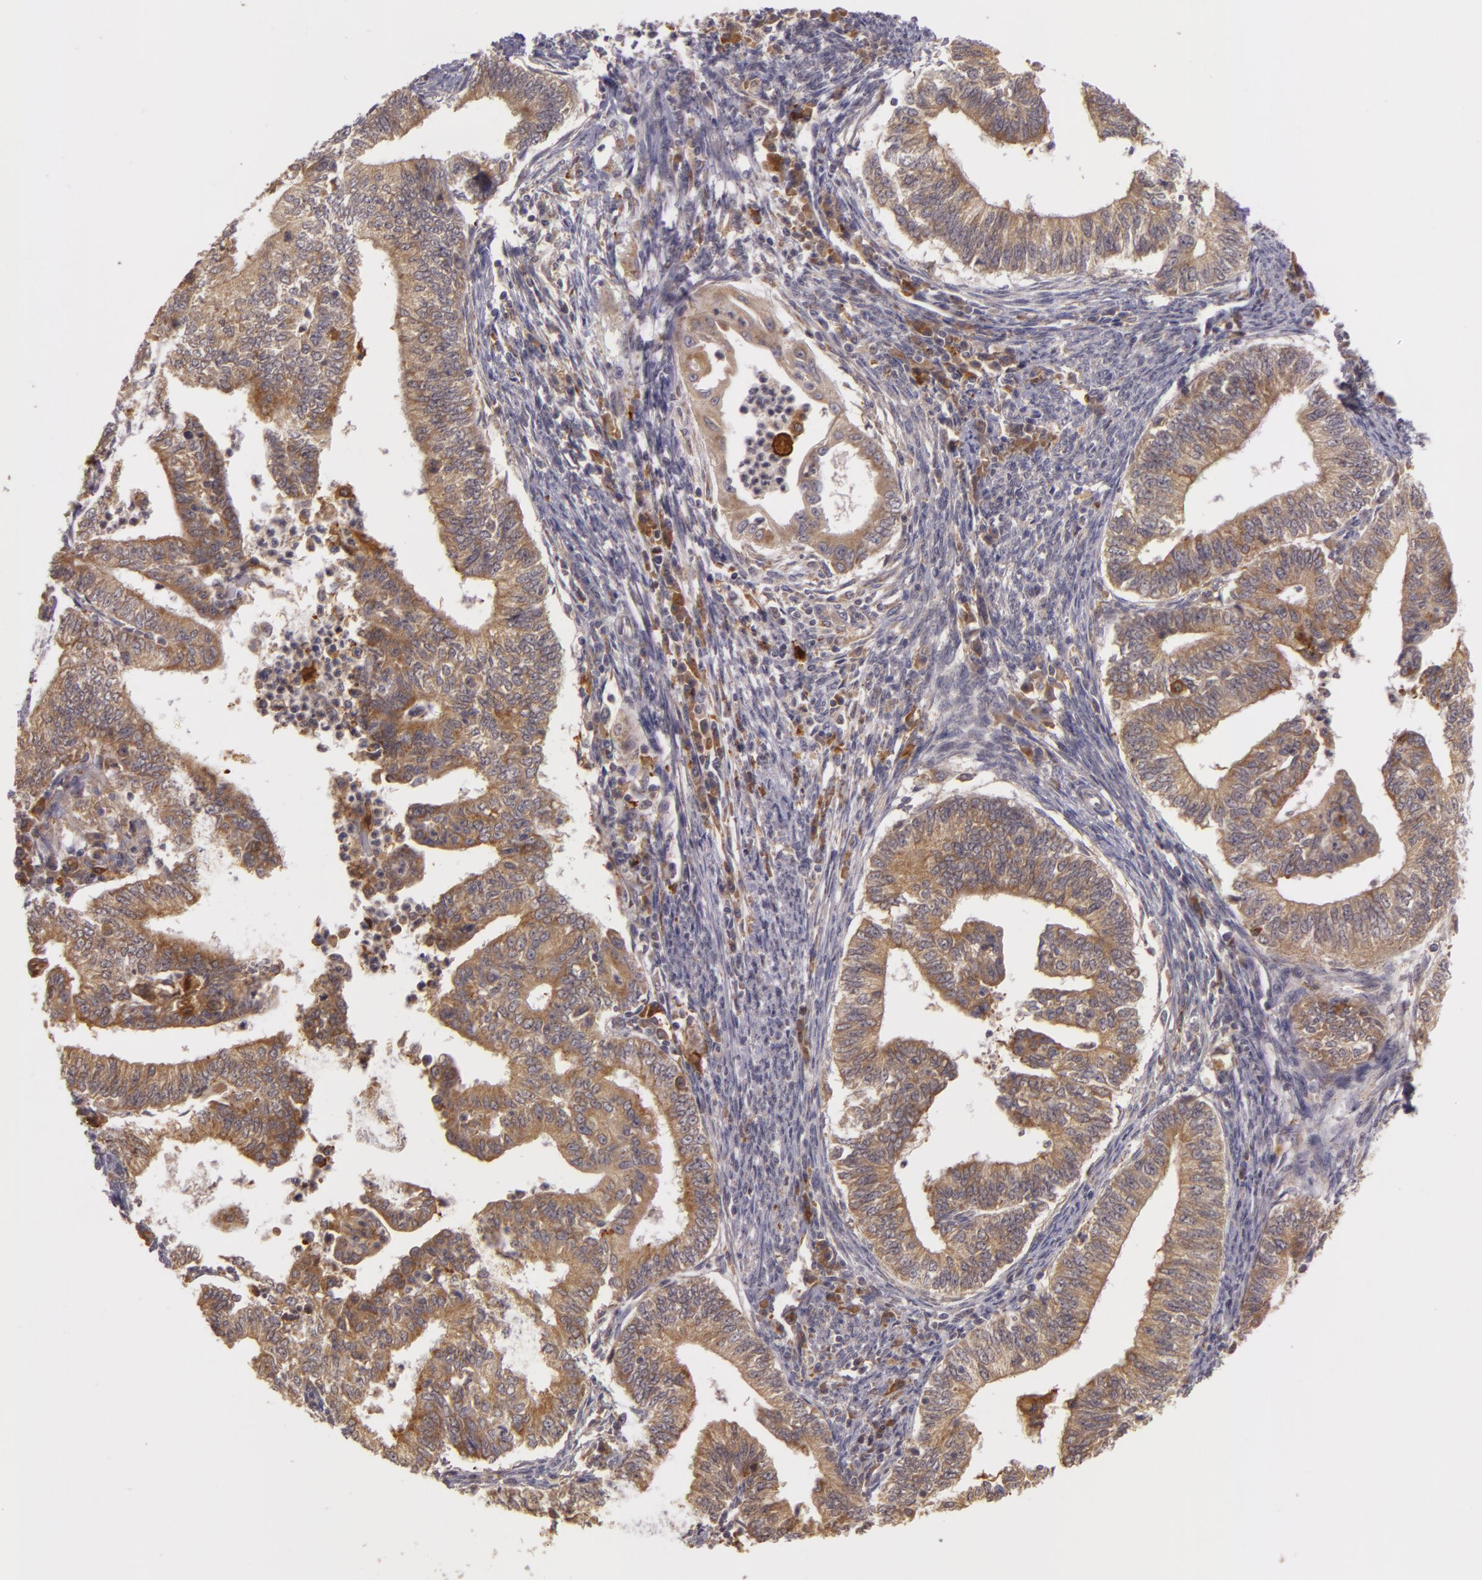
{"staining": {"intensity": "moderate", "quantity": ">75%", "location": "cytoplasmic/membranous"}, "tissue": "endometrial cancer", "cell_type": "Tumor cells", "image_type": "cancer", "snomed": [{"axis": "morphology", "description": "Adenocarcinoma, NOS"}, {"axis": "topography", "description": "Endometrium"}], "caption": "Protein analysis of endometrial cancer tissue exhibits moderate cytoplasmic/membranous positivity in about >75% of tumor cells.", "gene": "PPP1R3F", "patient": {"sex": "female", "age": 66}}